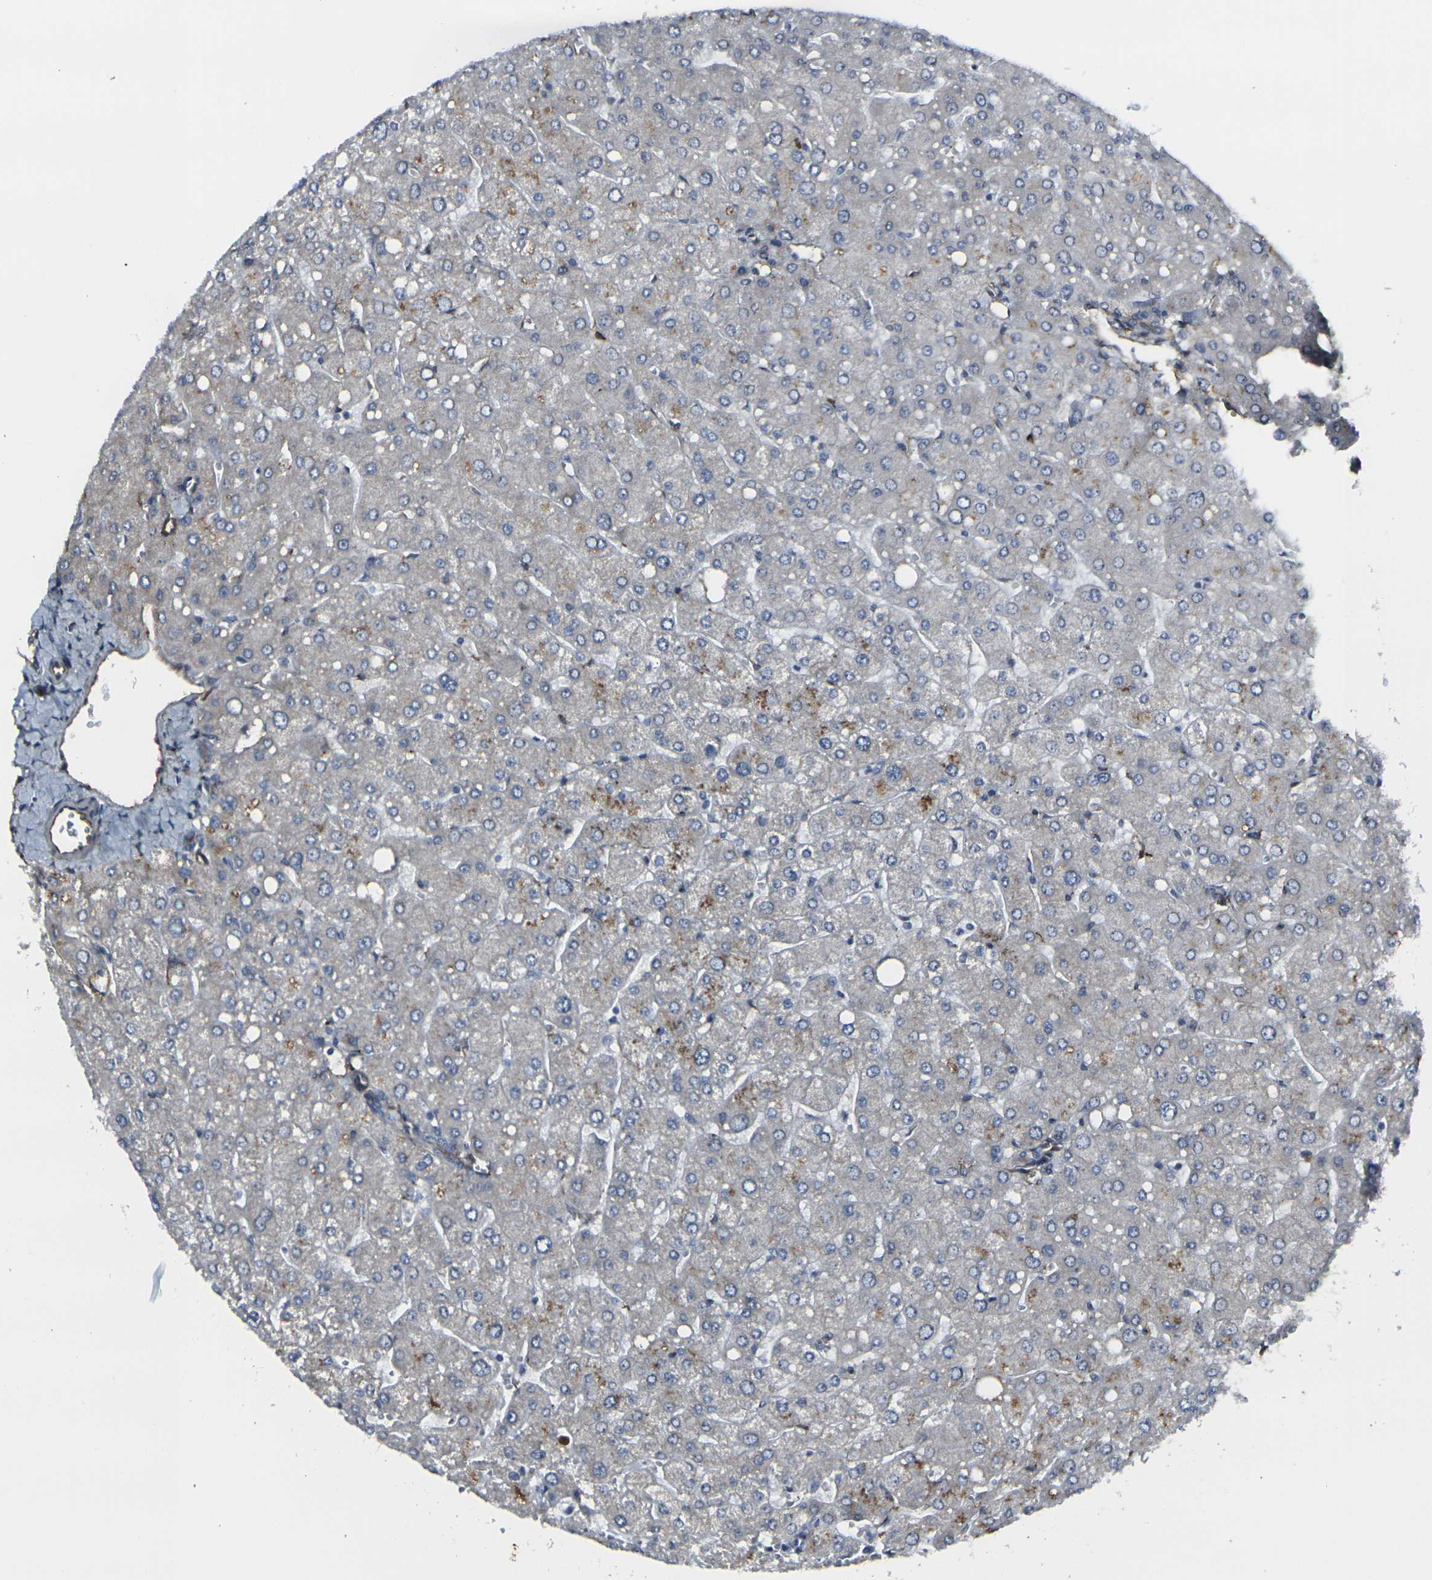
{"staining": {"intensity": "moderate", "quantity": ">75%", "location": "cytoplasmic/membranous"}, "tissue": "liver", "cell_type": "Cholangiocytes", "image_type": "normal", "snomed": [{"axis": "morphology", "description": "Normal tissue, NOS"}, {"axis": "topography", "description": "Liver"}], "caption": "Cholangiocytes display medium levels of moderate cytoplasmic/membranous expression in about >75% of cells in normal liver.", "gene": "MYOF", "patient": {"sex": "male", "age": 55}}